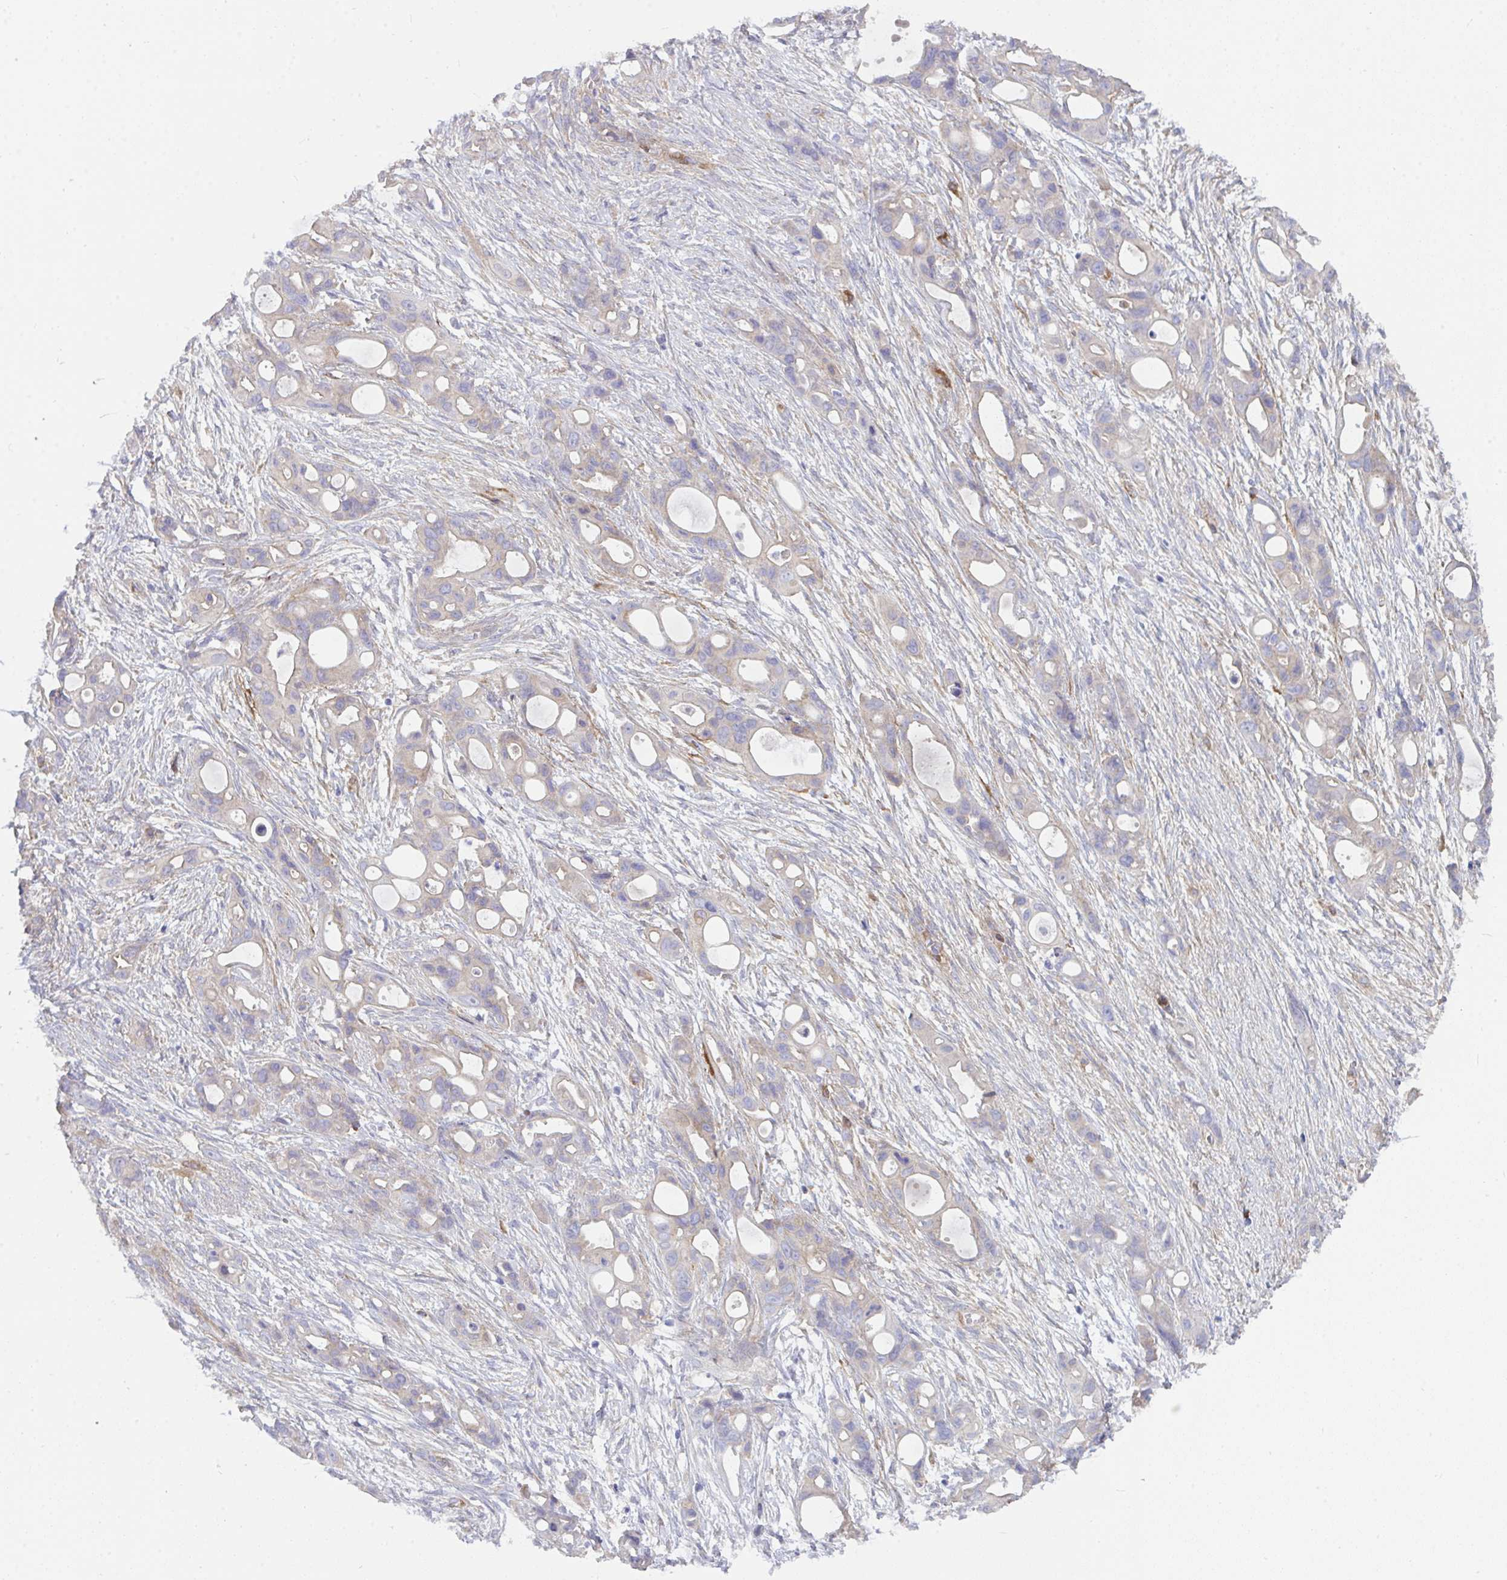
{"staining": {"intensity": "weak", "quantity": "<25%", "location": "cytoplasmic/membranous"}, "tissue": "ovarian cancer", "cell_type": "Tumor cells", "image_type": "cancer", "snomed": [{"axis": "morphology", "description": "Cystadenocarcinoma, mucinous, NOS"}, {"axis": "topography", "description": "Ovary"}], "caption": "Immunohistochemistry (IHC) of ovarian cancer (mucinous cystadenocarcinoma) exhibits no expression in tumor cells.", "gene": "GAB1", "patient": {"sex": "female", "age": 70}}